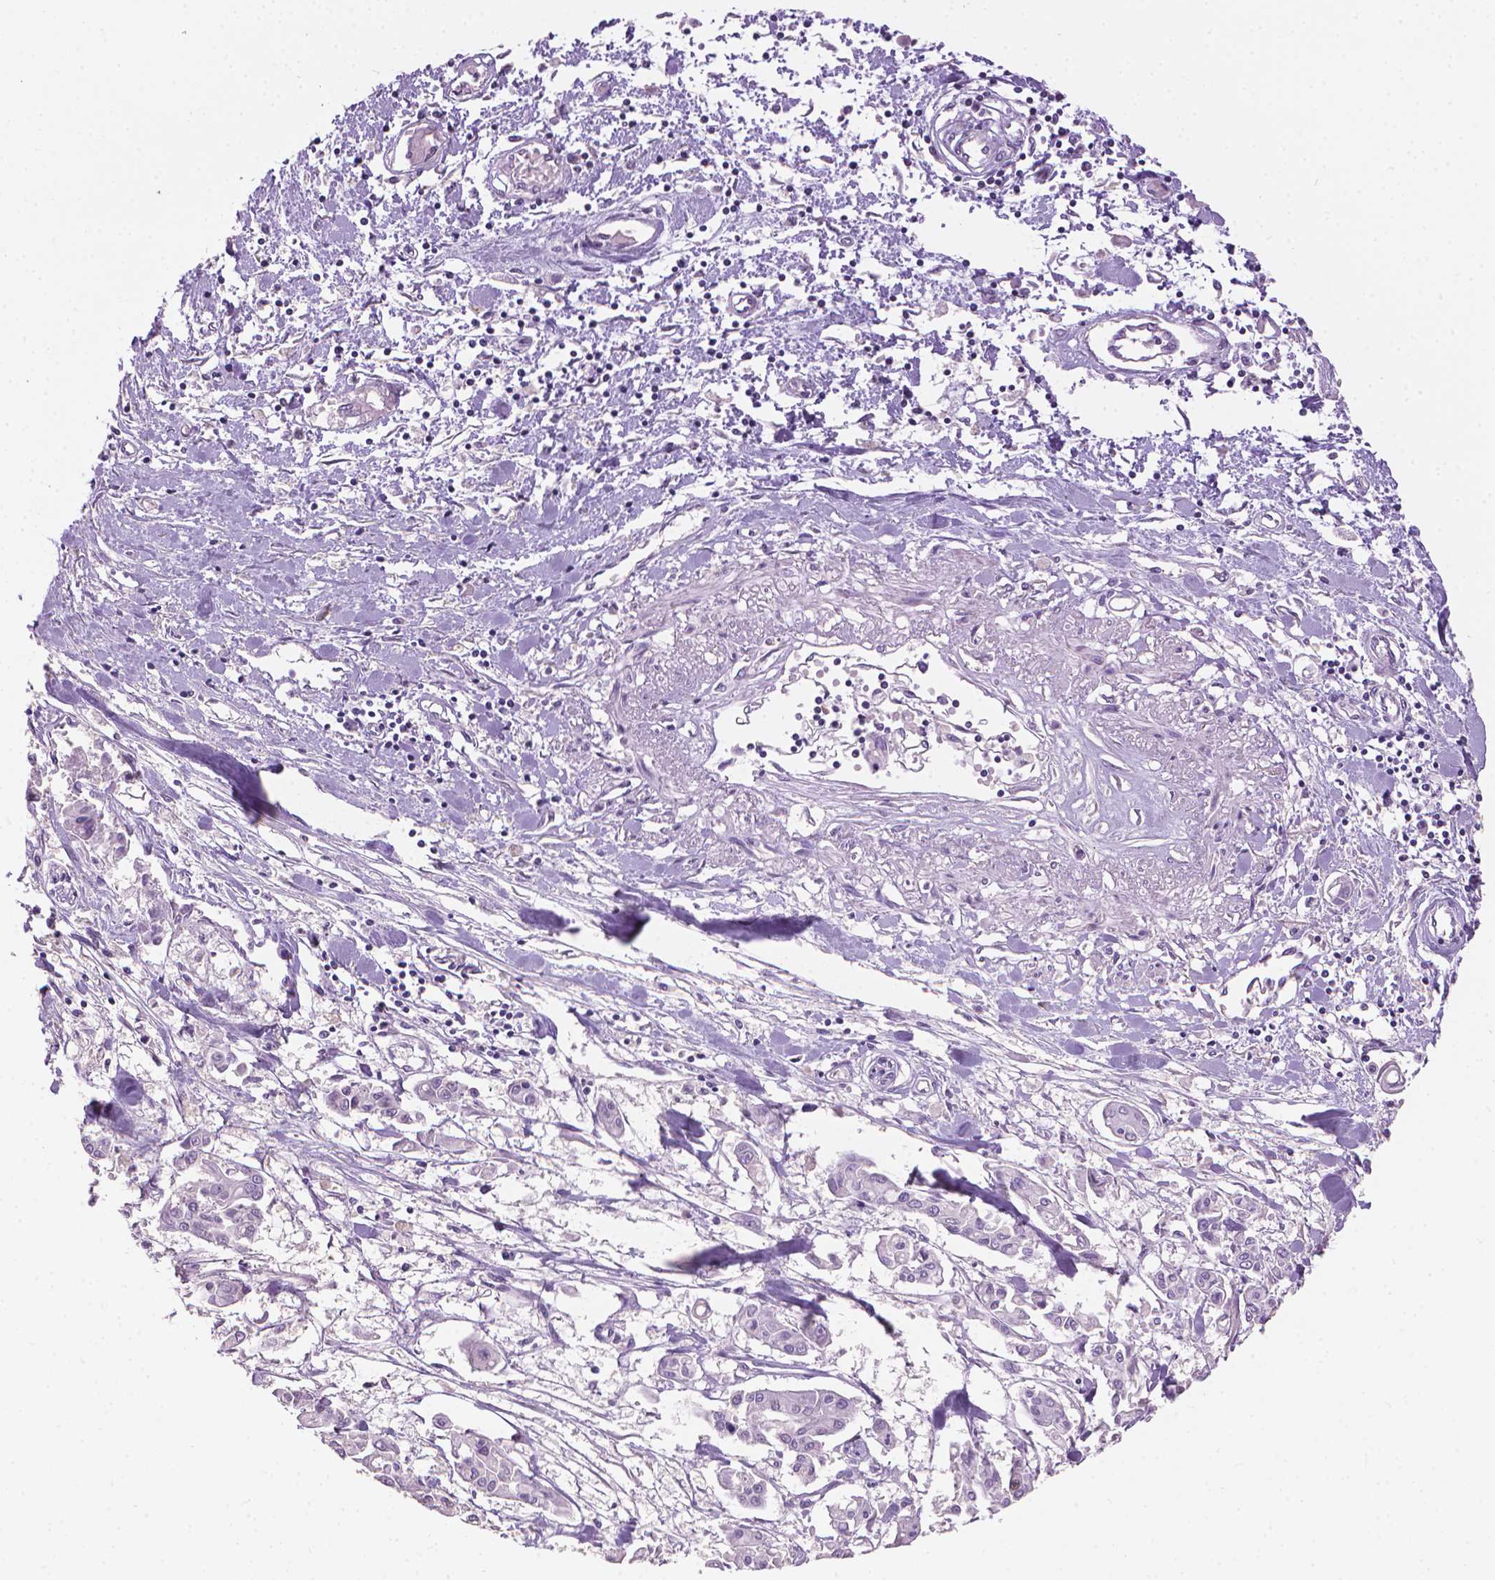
{"staining": {"intensity": "negative", "quantity": "none", "location": "none"}, "tissue": "pancreatic cancer", "cell_type": "Tumor cells", "image_type": "cancer", "snomed": [{"axis": "morphology", "description": "Adenocarcinoma, NOS"}, {"axis": "topography", "description": "Pancreas"}], "caption": "The immunohistochemistry image has no significant expression in tumor cells of pancreatic adenocarcinoma tissue. (Immunohistochemistry, brightfield microscopy, high magnification).", "gene": "MLANA", "patient": {"sex": "male", "age": 61}}